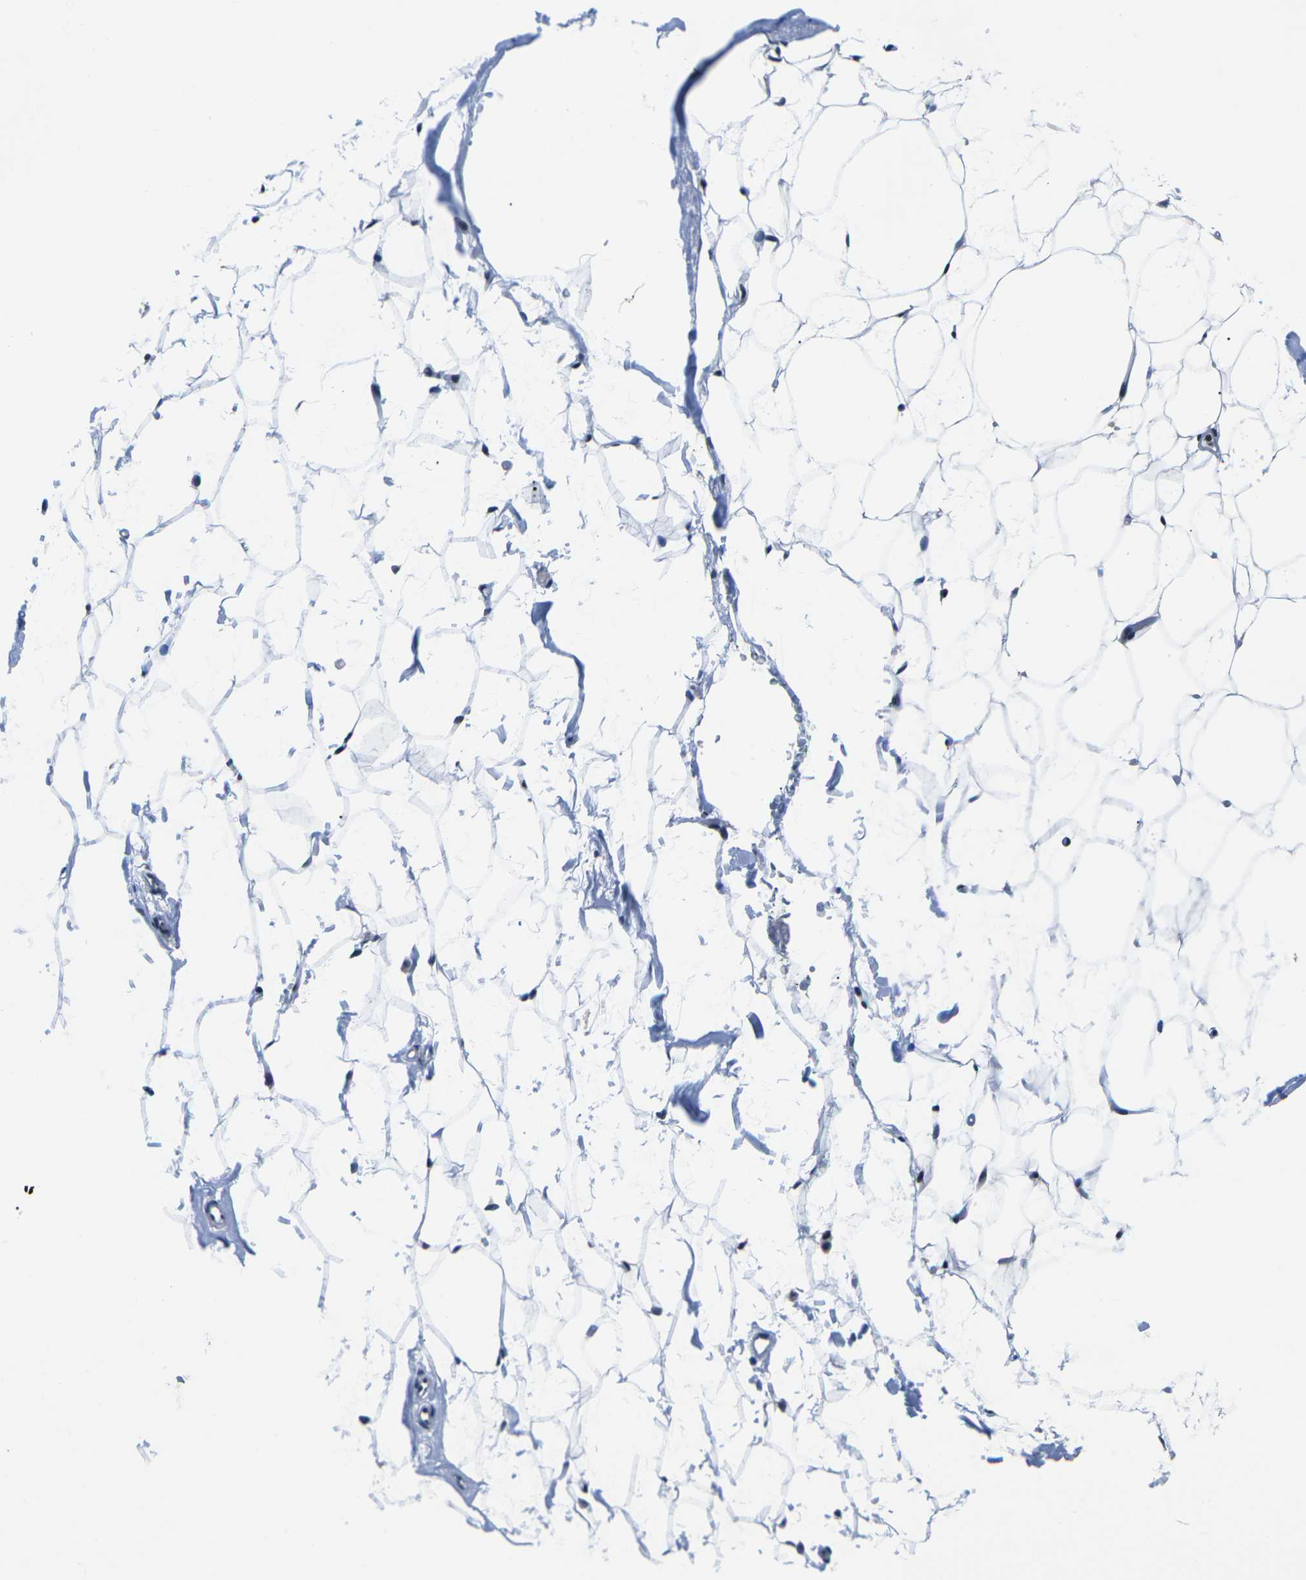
{"staining": {"intensity": "moderate", "quantity": ">75%", "location": "nuclear"}, "tissue": "adipose tissue", "cell_type": "Adipocytes", "image_type": "normal", "snomed": [{"axis": "morphology", "description": "Normal tissue, NOS"}, {"axis": "topography", "description": "Breast"}, {"axis": "topography", "description": "Soft tissue"}], "caption": "Adipose tissue stained with DAB (3,3'-diaminobenzidine) IHC reveals medium levels of moderate nuclear expression in about >75% of adipocytes. (Stains: DAB in brown, nuclei in blue, Microscopy: brightfield microscopy at high magnification).", "gene": "CDC73", "patient": {"sex": "female", "age": 75}}